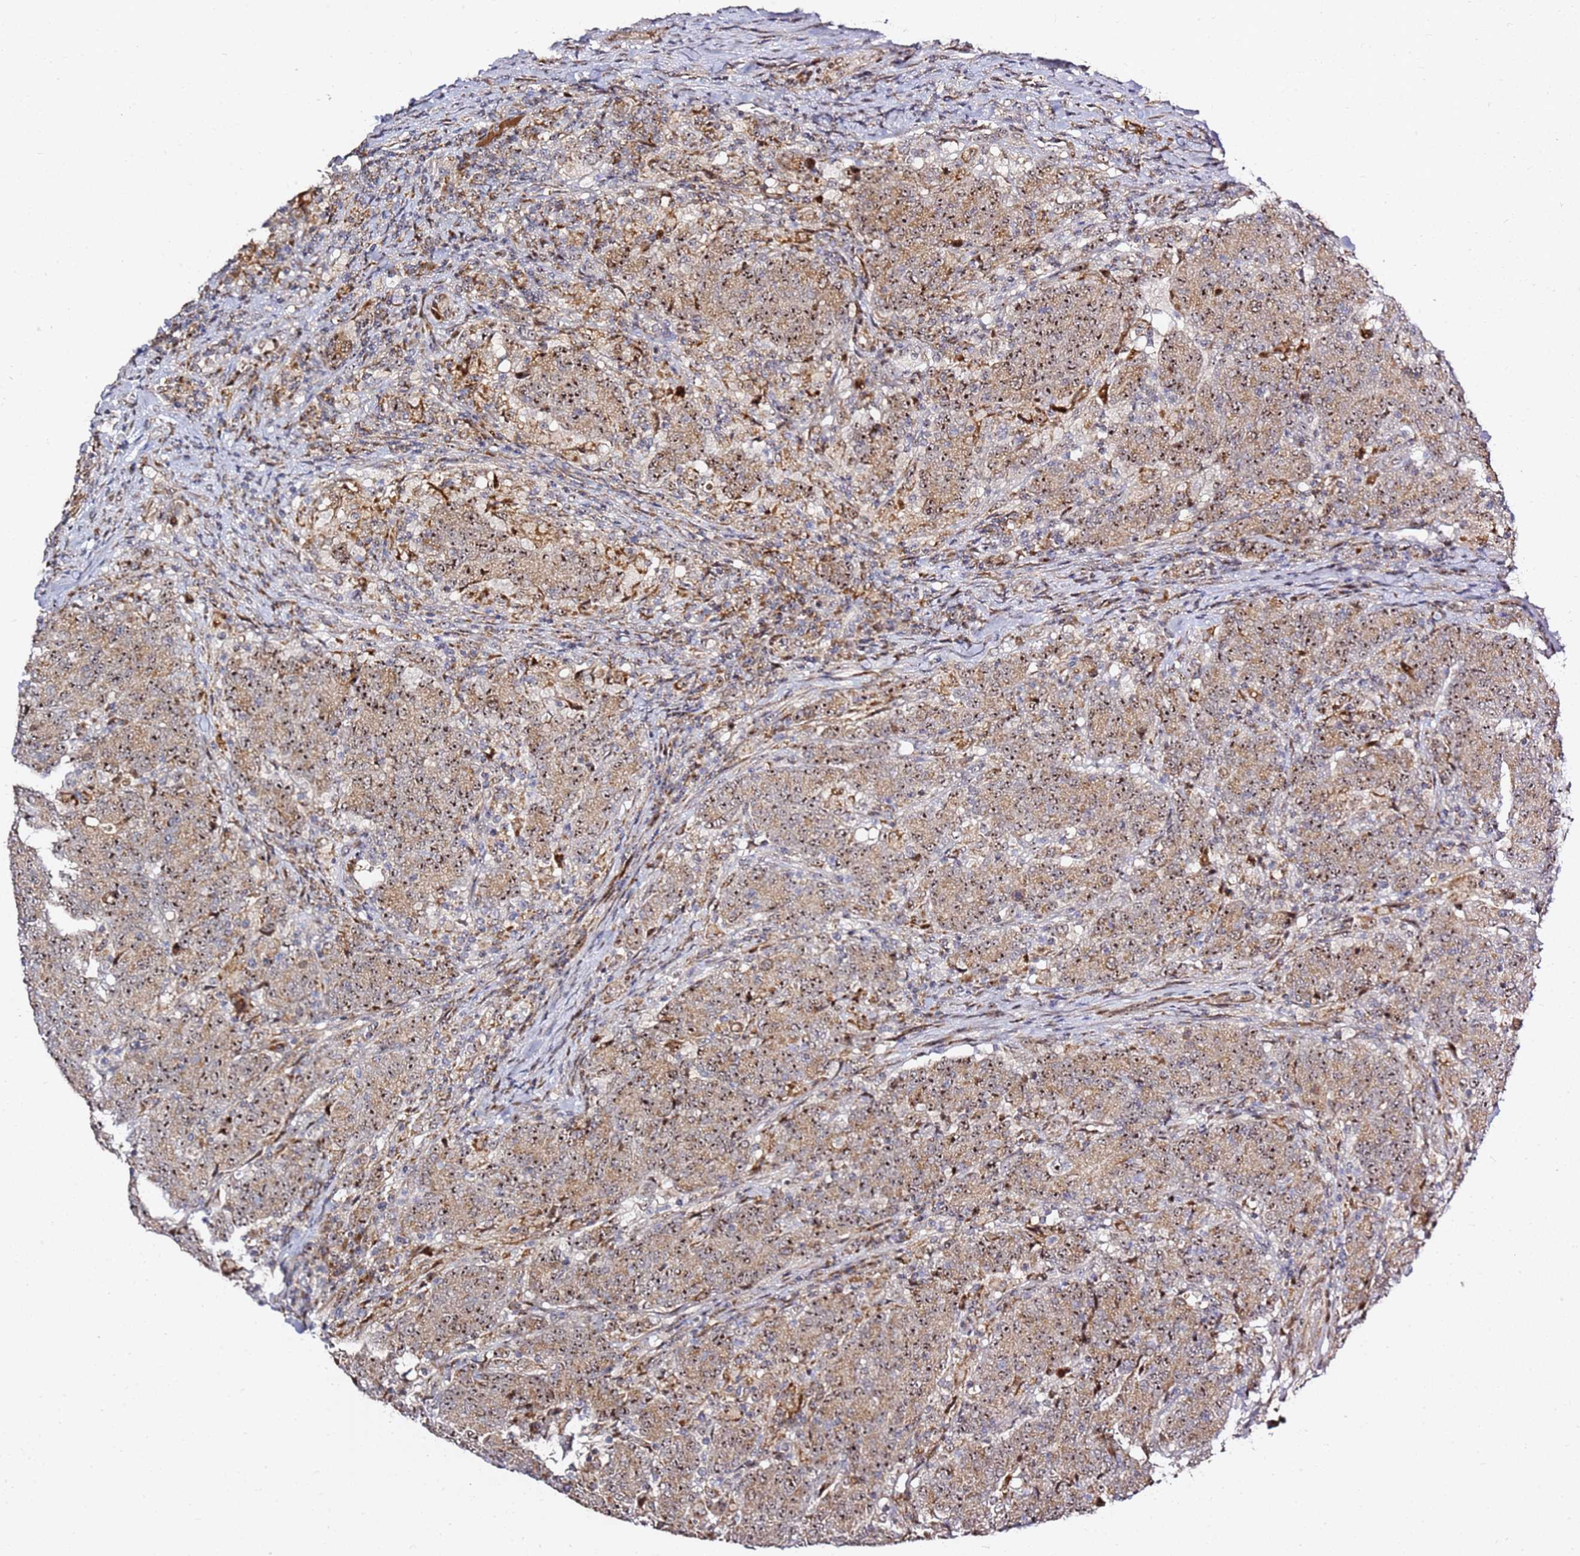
{"staining": {"intensity": "moderate", "quantity": ">75%", "location": "cytoplasmic/membranous,nuclear"}, "tissue": "colorectal cancer", "cell_type": "Tumor cells", "image_type": "cancer", "snomed": [{"axis": "morphology", "description": "Adenocarcinoma, NOS"}, {"axis": "topography", "description": "Colon"}], "caption": "Immunohistochemistry (IHC) micrograph of neoplastic tissue: colorectal adenocarcinoma stained using immunohistochemistry (IHC) shows medium levels of moderate protein expression localized specifically in the cytoplasmic/membranous and nuclear of tumor cells, appearing as a cytoplasmic/membranous and nuclear brown color.", "gene": "KIF25", "patient": {"sex": "female", "age": 75}}